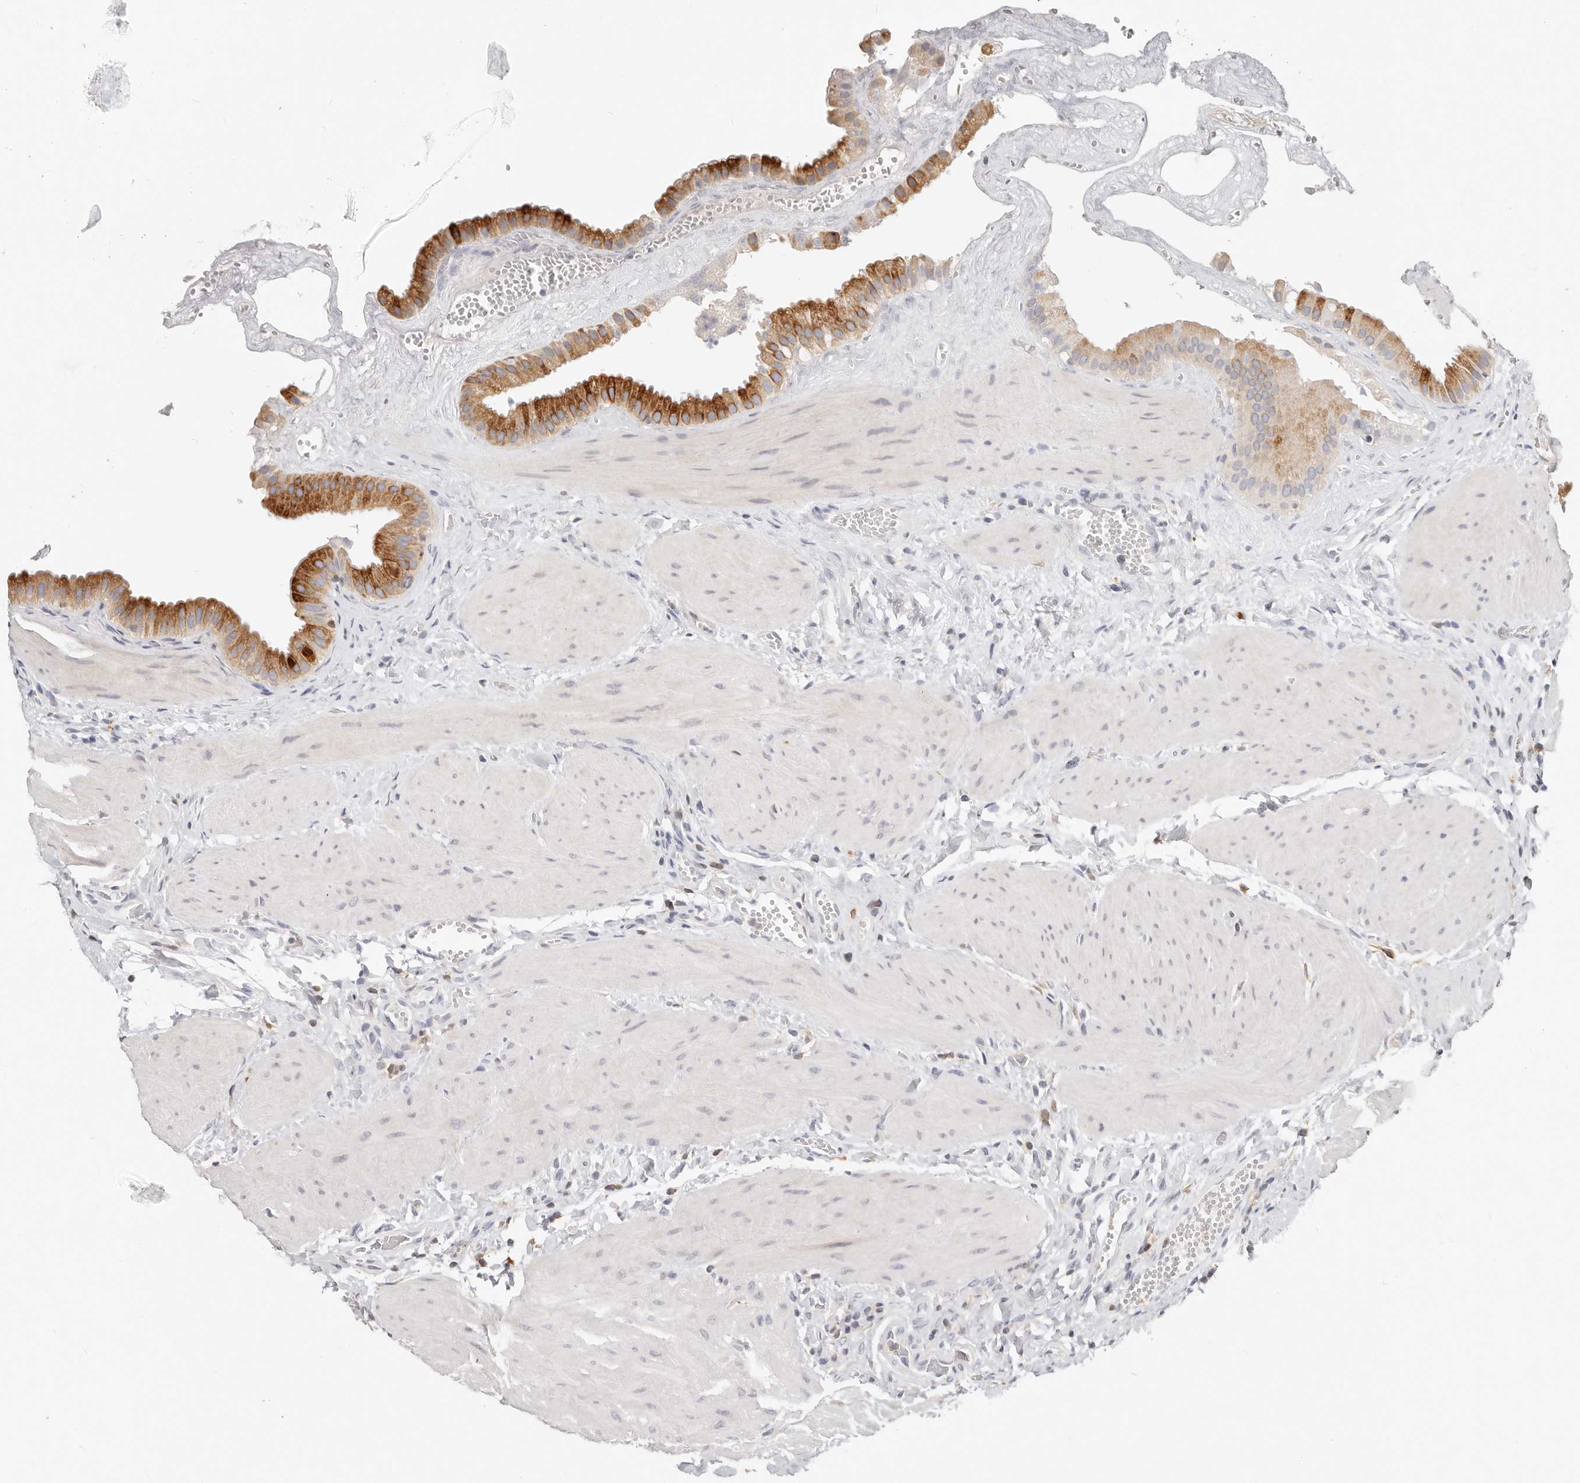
{"staining": {"intensity": "strong", "quantity": "25%-75%", "location": "cytoplasmic/membranous"}, "tissue": "gallbladder", "cell_type": "Glandular cells", "image_type": "normal", "snomed": [{"axis": "morphology", "description": "Normal tissue, NOS"}, {"axis": "topography", "description": "Gallbladder"}], "caption": "High-magnification brightfield microscopy of benign gallbladder stained with DAB (3,3'-diaminobenzidine) (brown) and counterstained with hematoxylin (blue). glandular cells exhibit strong cytoplasmic/membranous positivity is identified in approximately25%-75% of cells. The protein is stained brown, and the nuclei are stained in blue (DAB IHC with brightfield microscopy, high magnification).", "gene": "TMEM63B", "patient": {"sex": "male", "age": 55}}